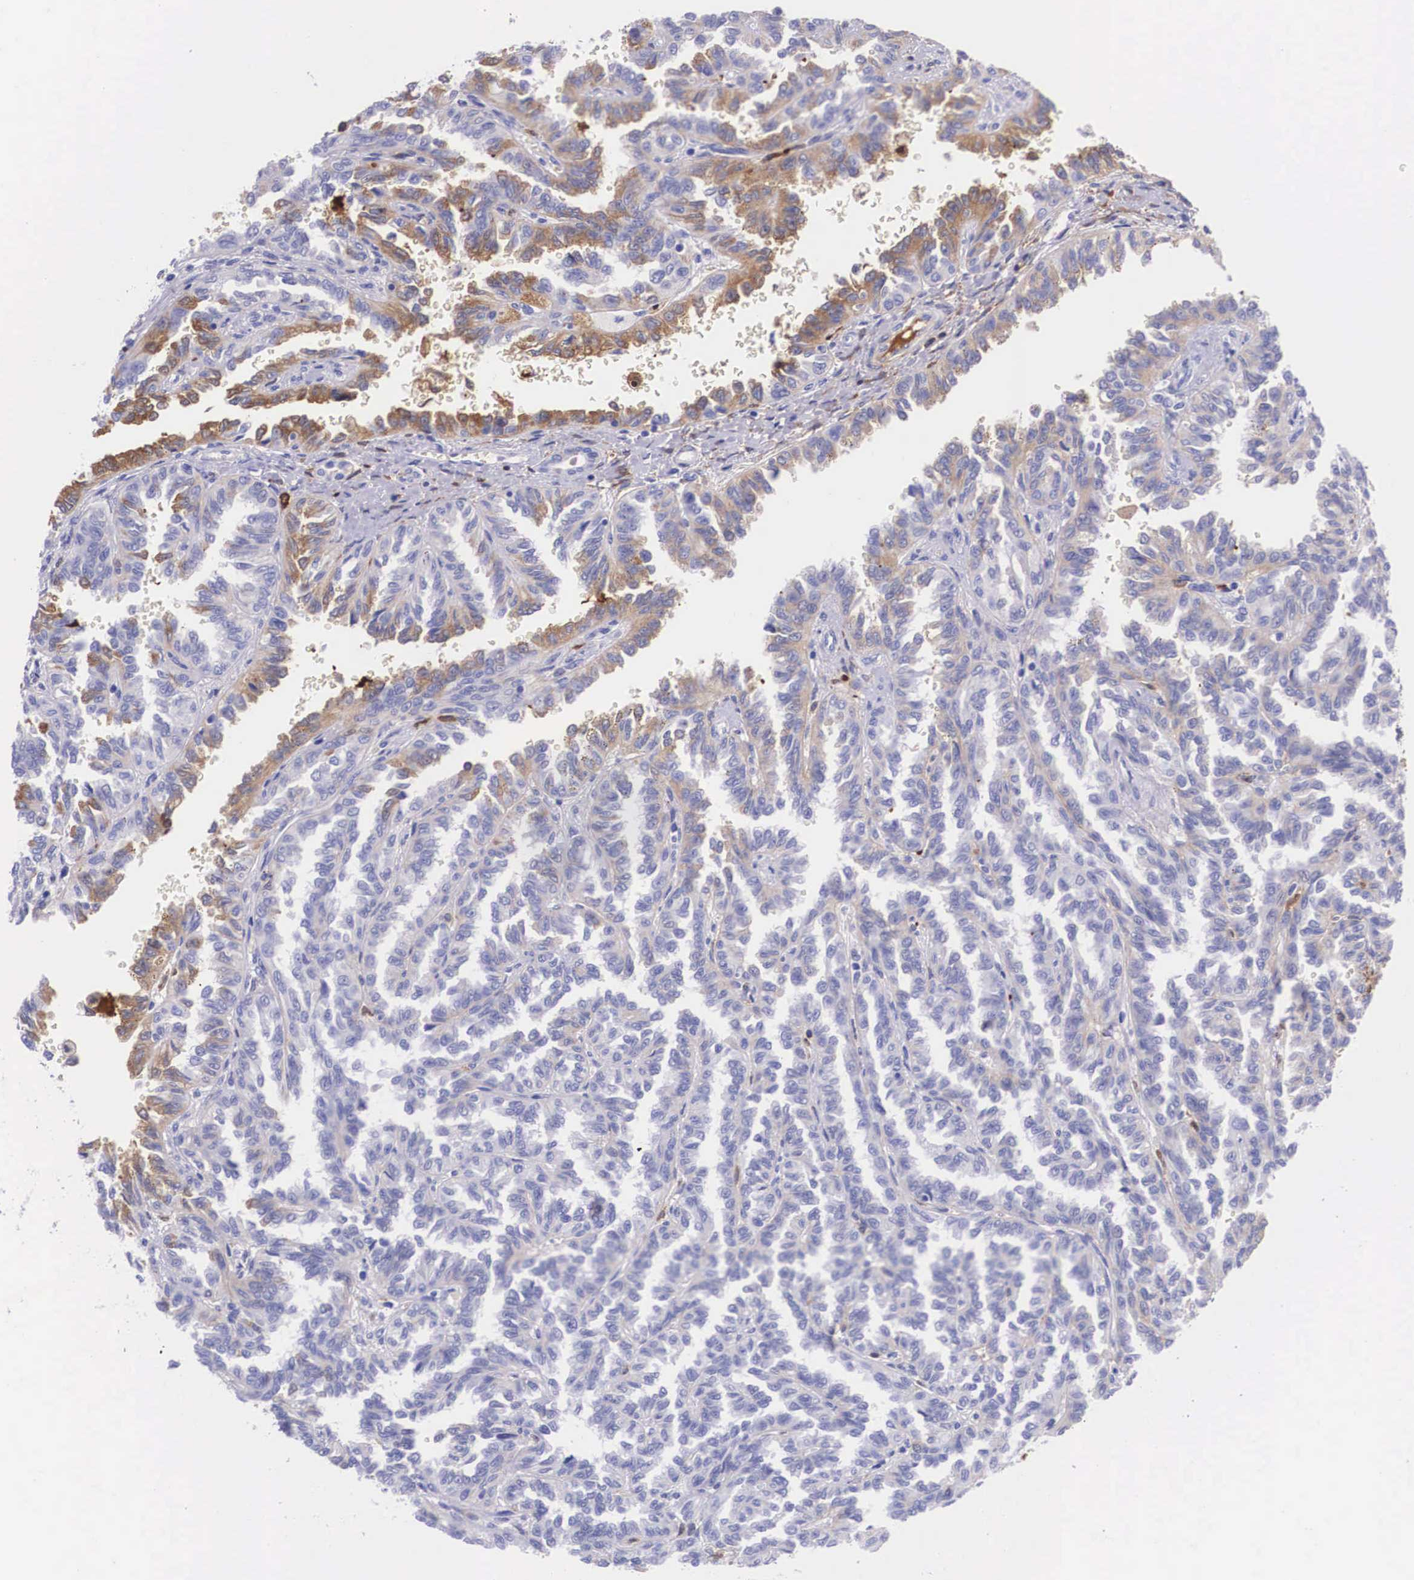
{"staining": {"intensity": "weak", "quantity": "25%-75%", "location": "cytoplasmic/membranous"}, "tissue": "renal cancer", "cell_type": "Tumor cells", "image_type": "cancer", "snomed": [{"axis": "morphology", "description": "Inflammation, NOS"}, {"axis": "morphology", "description": "Adenocarcinoma, NOS"}, {"axis": "topography", "description": "Kidney"}], "caption": "A brown stain labels weak cytoplasmic/membranous staining of a protein in human renal cancer (adenocarcinoma) tumor cells.", "gene": "PLG", "patient": {"sex": "male", "age": 68}}